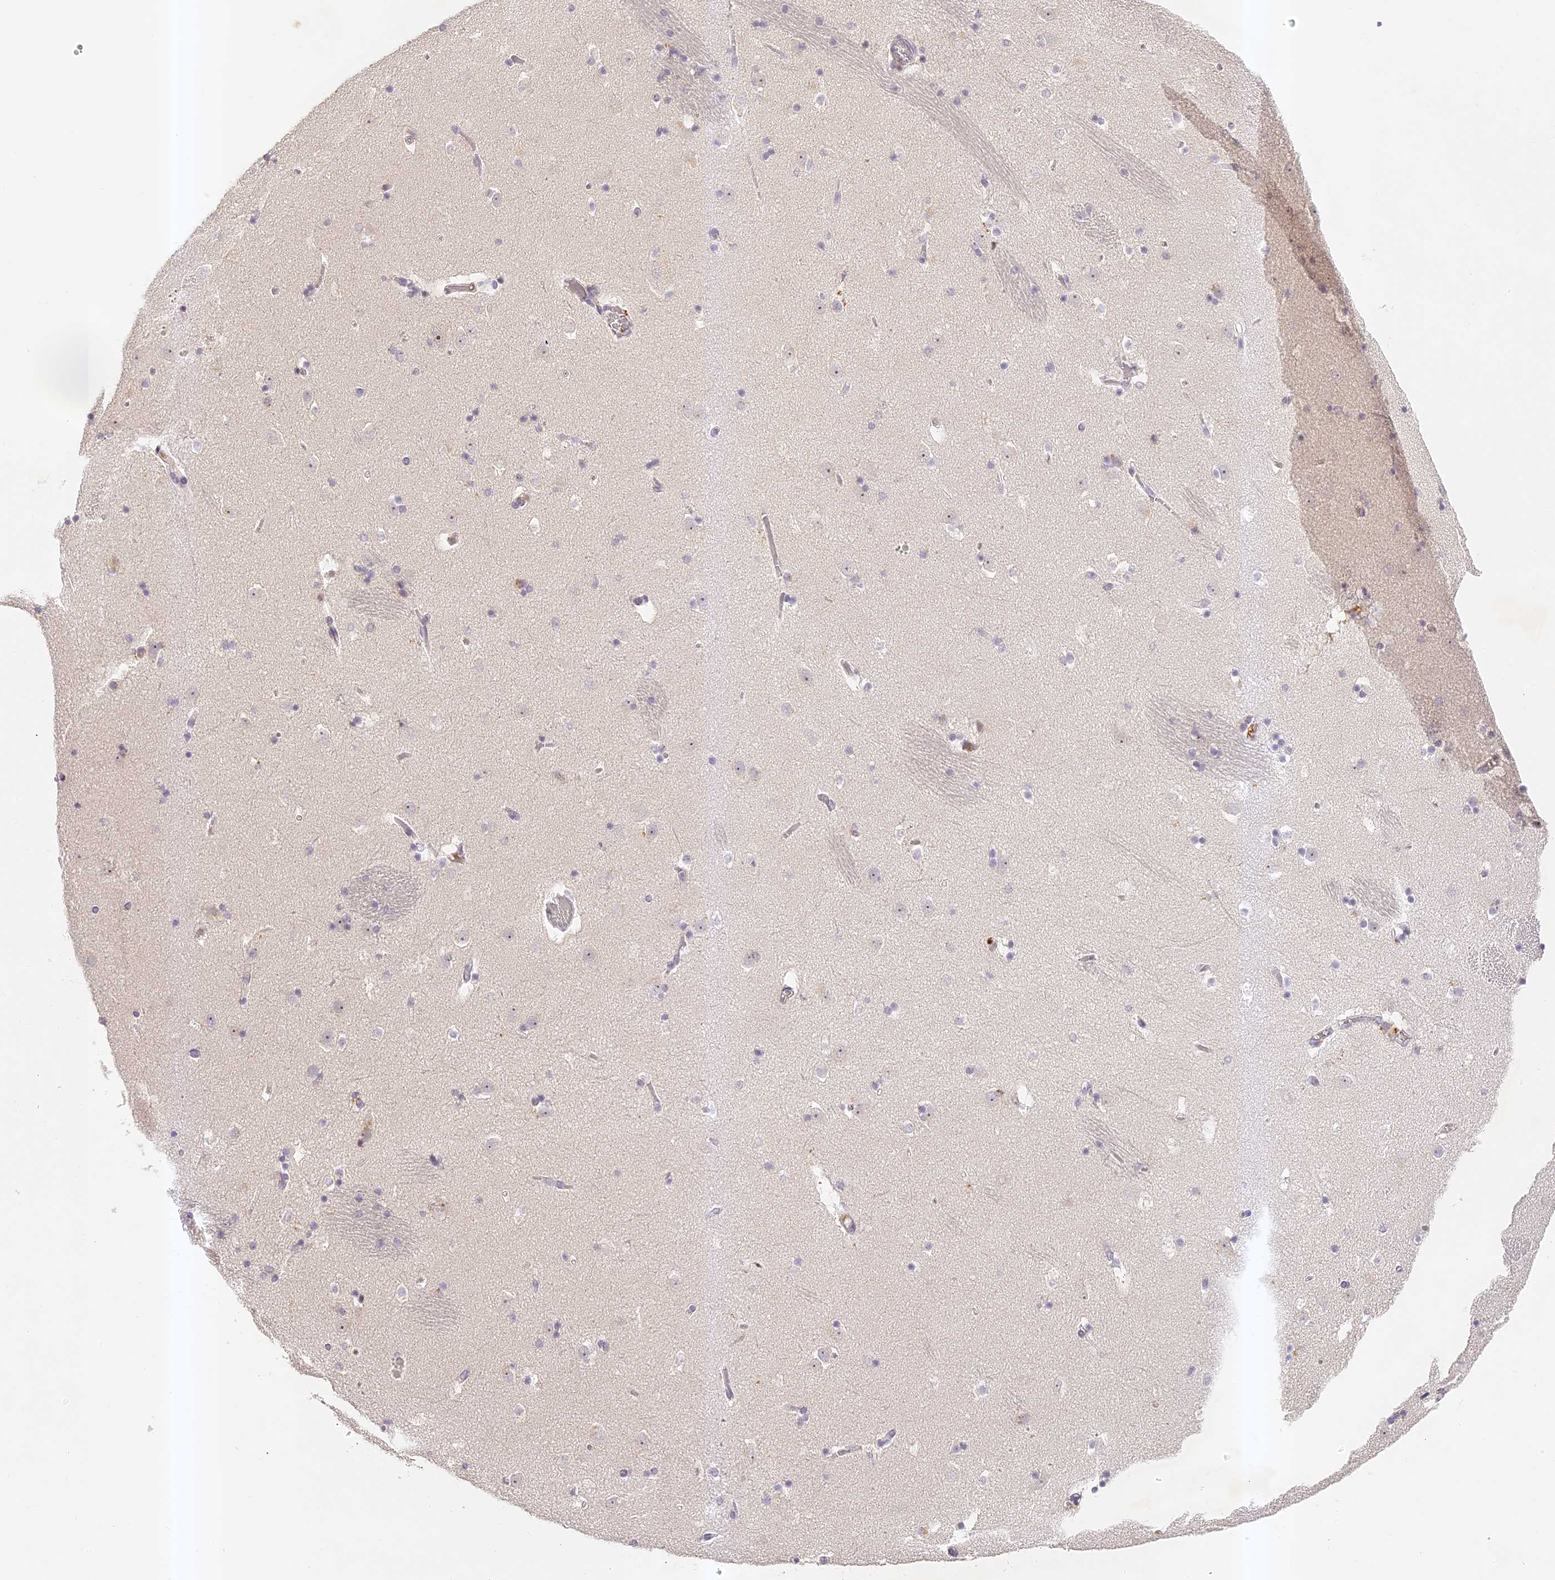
{"staining": {"intensity": "weak", "quantity": "<25%", "location": "cytoplasmic/membranous"}, "tissue": "caudate", "cell_type": "Glial cells", "image_type": "normal", "snomed": [{"axis": "morphology", "description": "Normal tissue, NOS"}, {"axis": "topography", "description": "Lateral ventricle wall"}], "caption": "This is an IHC histopathology image of benign caudate. There is no staining in glial cells.", "gene": "ELL3", "patient": {"sex": "male", "age": 45}}